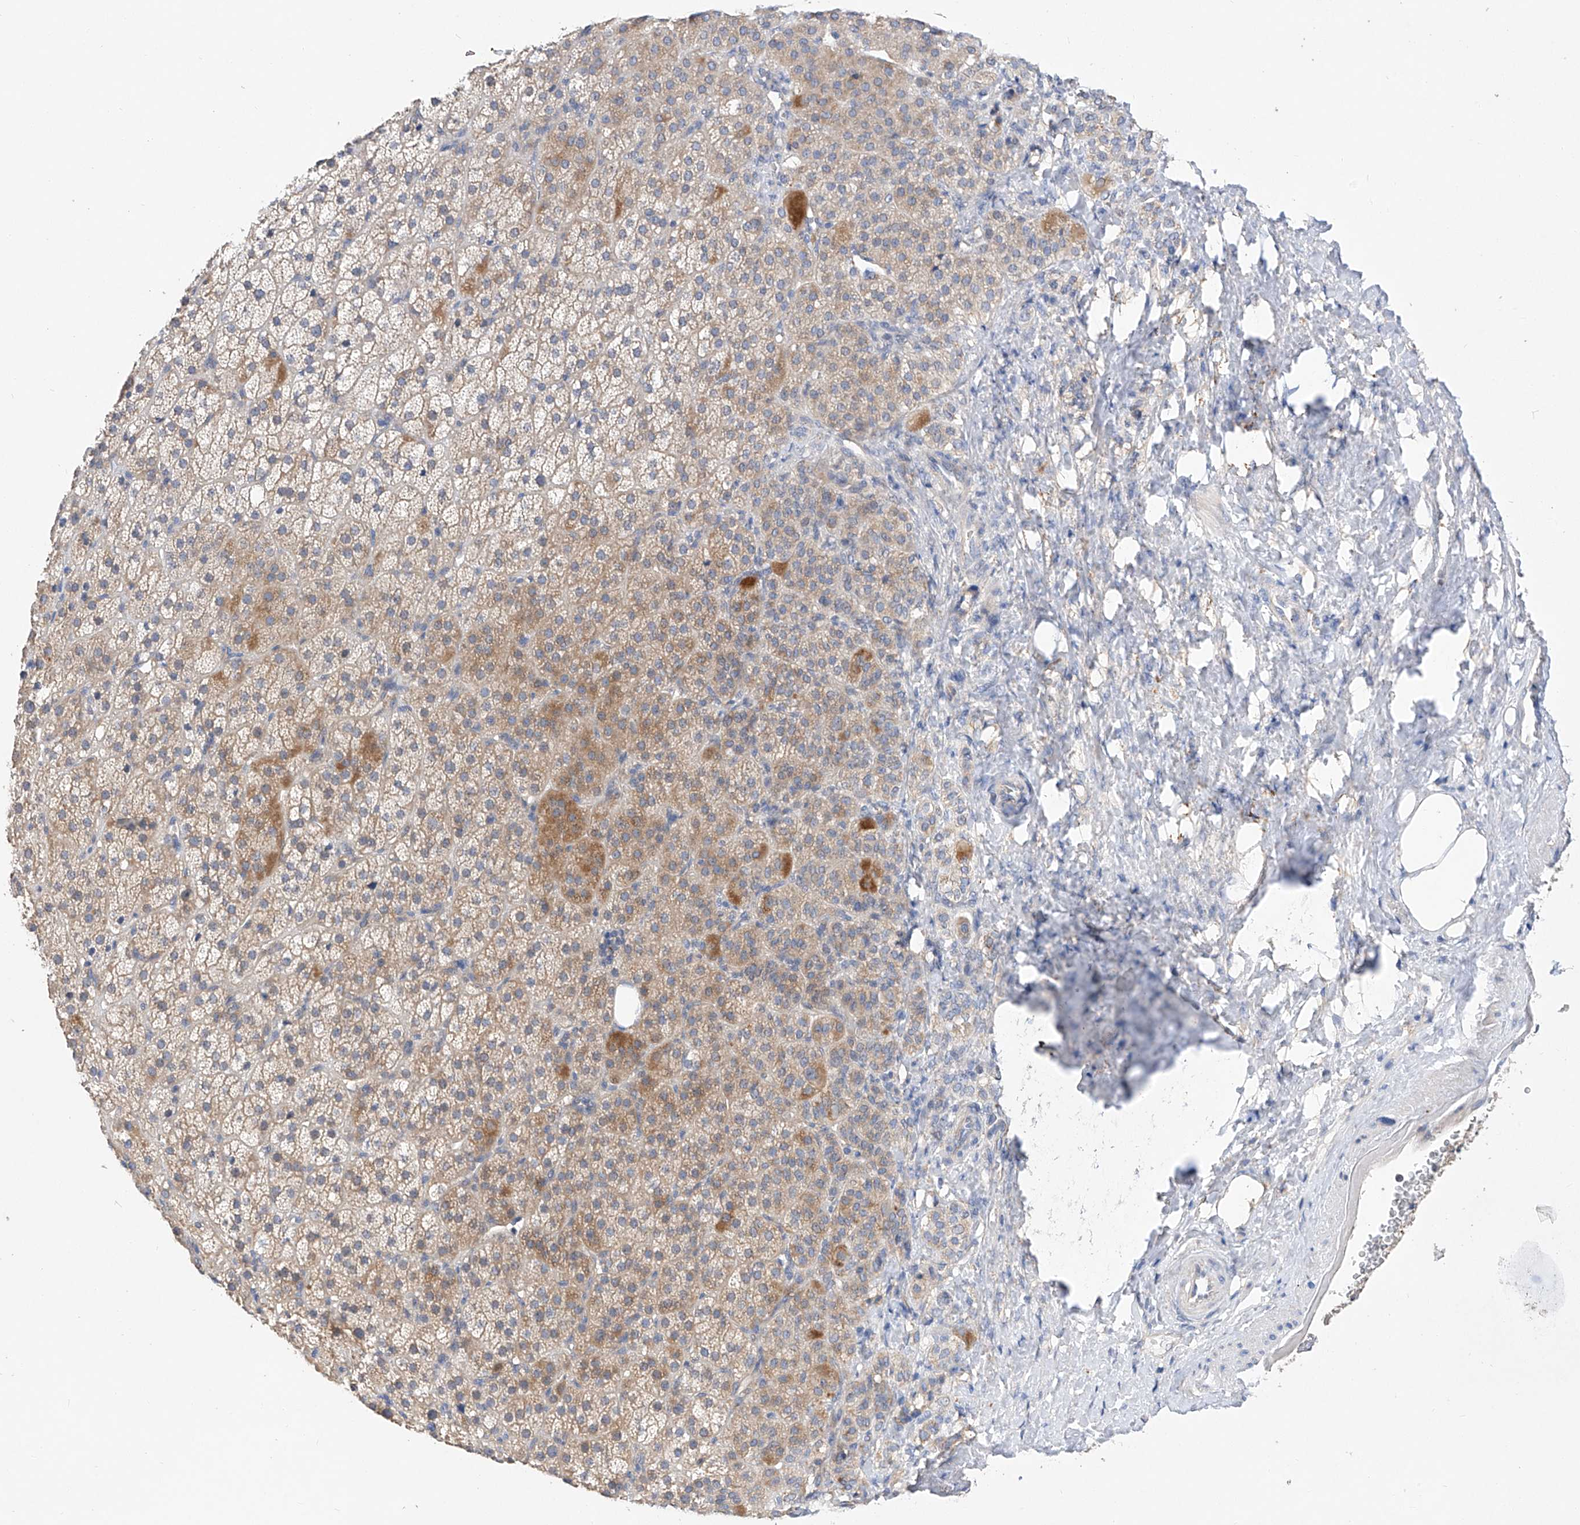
{"staining": {"intensity": "moderate", "quantity": "25%-75%", "location": "cytoplasmic/membranous"}, "tissue": "adrenal gland", "cell_type": "Glandular cells", "image_type": "normal", "snomed": [{"axis": "morphology", "description": "Normal tissue, NOS"}, {"axis": "topography", "description": "Adrenal gland"}], "caption": "Glandular cells demonstrate medium levels of moderate cytoplasmic/membranous expression in approximately 25%-75% of cells in benign human adrenal gland. (DAB IHC, brown staining for protein, blue staining for nuclei).", "gene": "AMD1", "patient": {"sex": "female", "age": 57}}